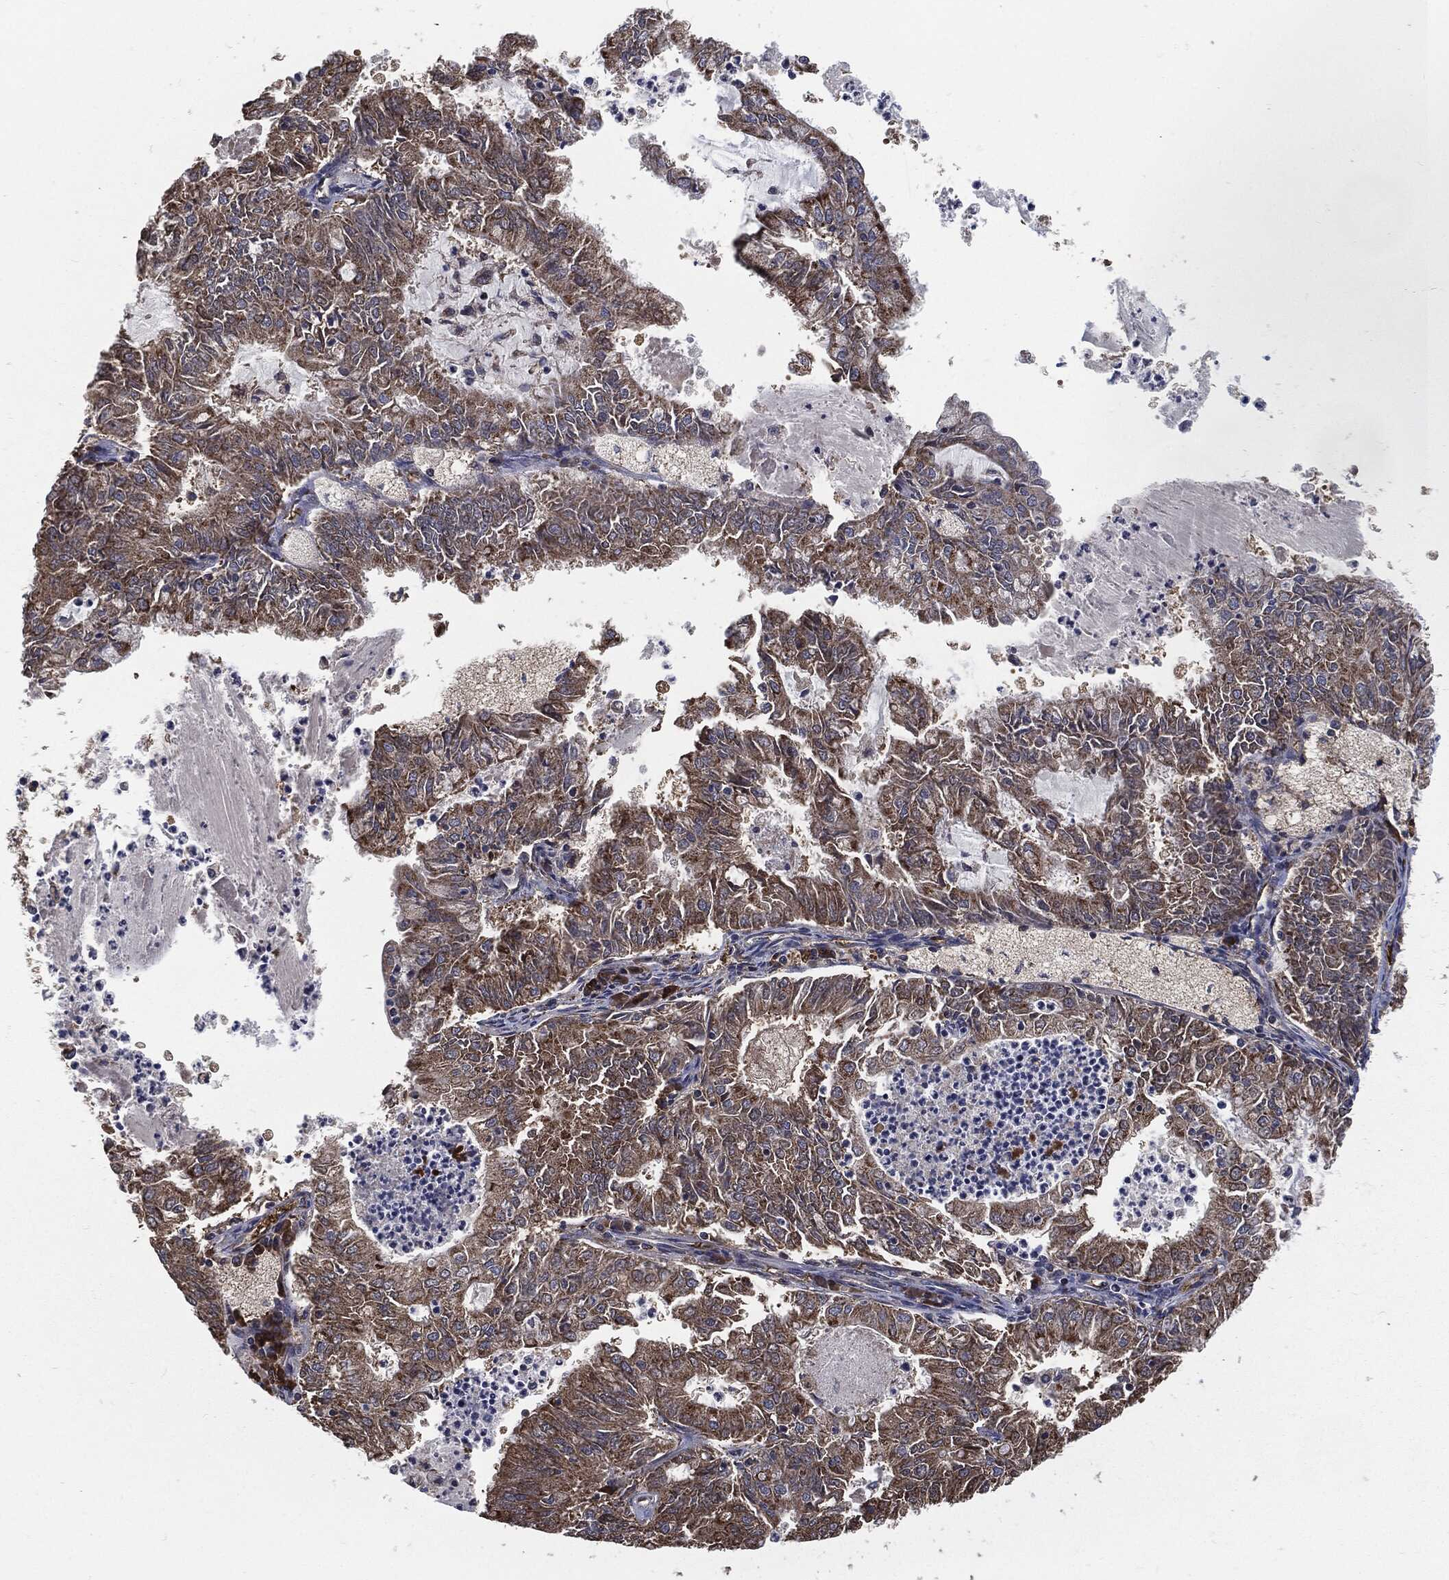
{"staining": {"intensity": "moderate", "quantity": ">75%", "location": "cytoplasmic/membranous"}, "tissue": "endometrial cancer", "cell_type": "Tumor cells", "image_type": "cancer", "snomed": [{"axis": "morphology", "description": "Adenocarcinoma, NOS"}, {"axis": "topography", "description": "Endometrium"}], "caption": "Immunohistochemical staining of human endometrial adenocarcinoma shows medium levels of moderate cytoplasmic/membranous protein expression in approximately >75% of tumor cells.", "gene": "PRDX4", "patient": {"sex": "female", "age": 57}}